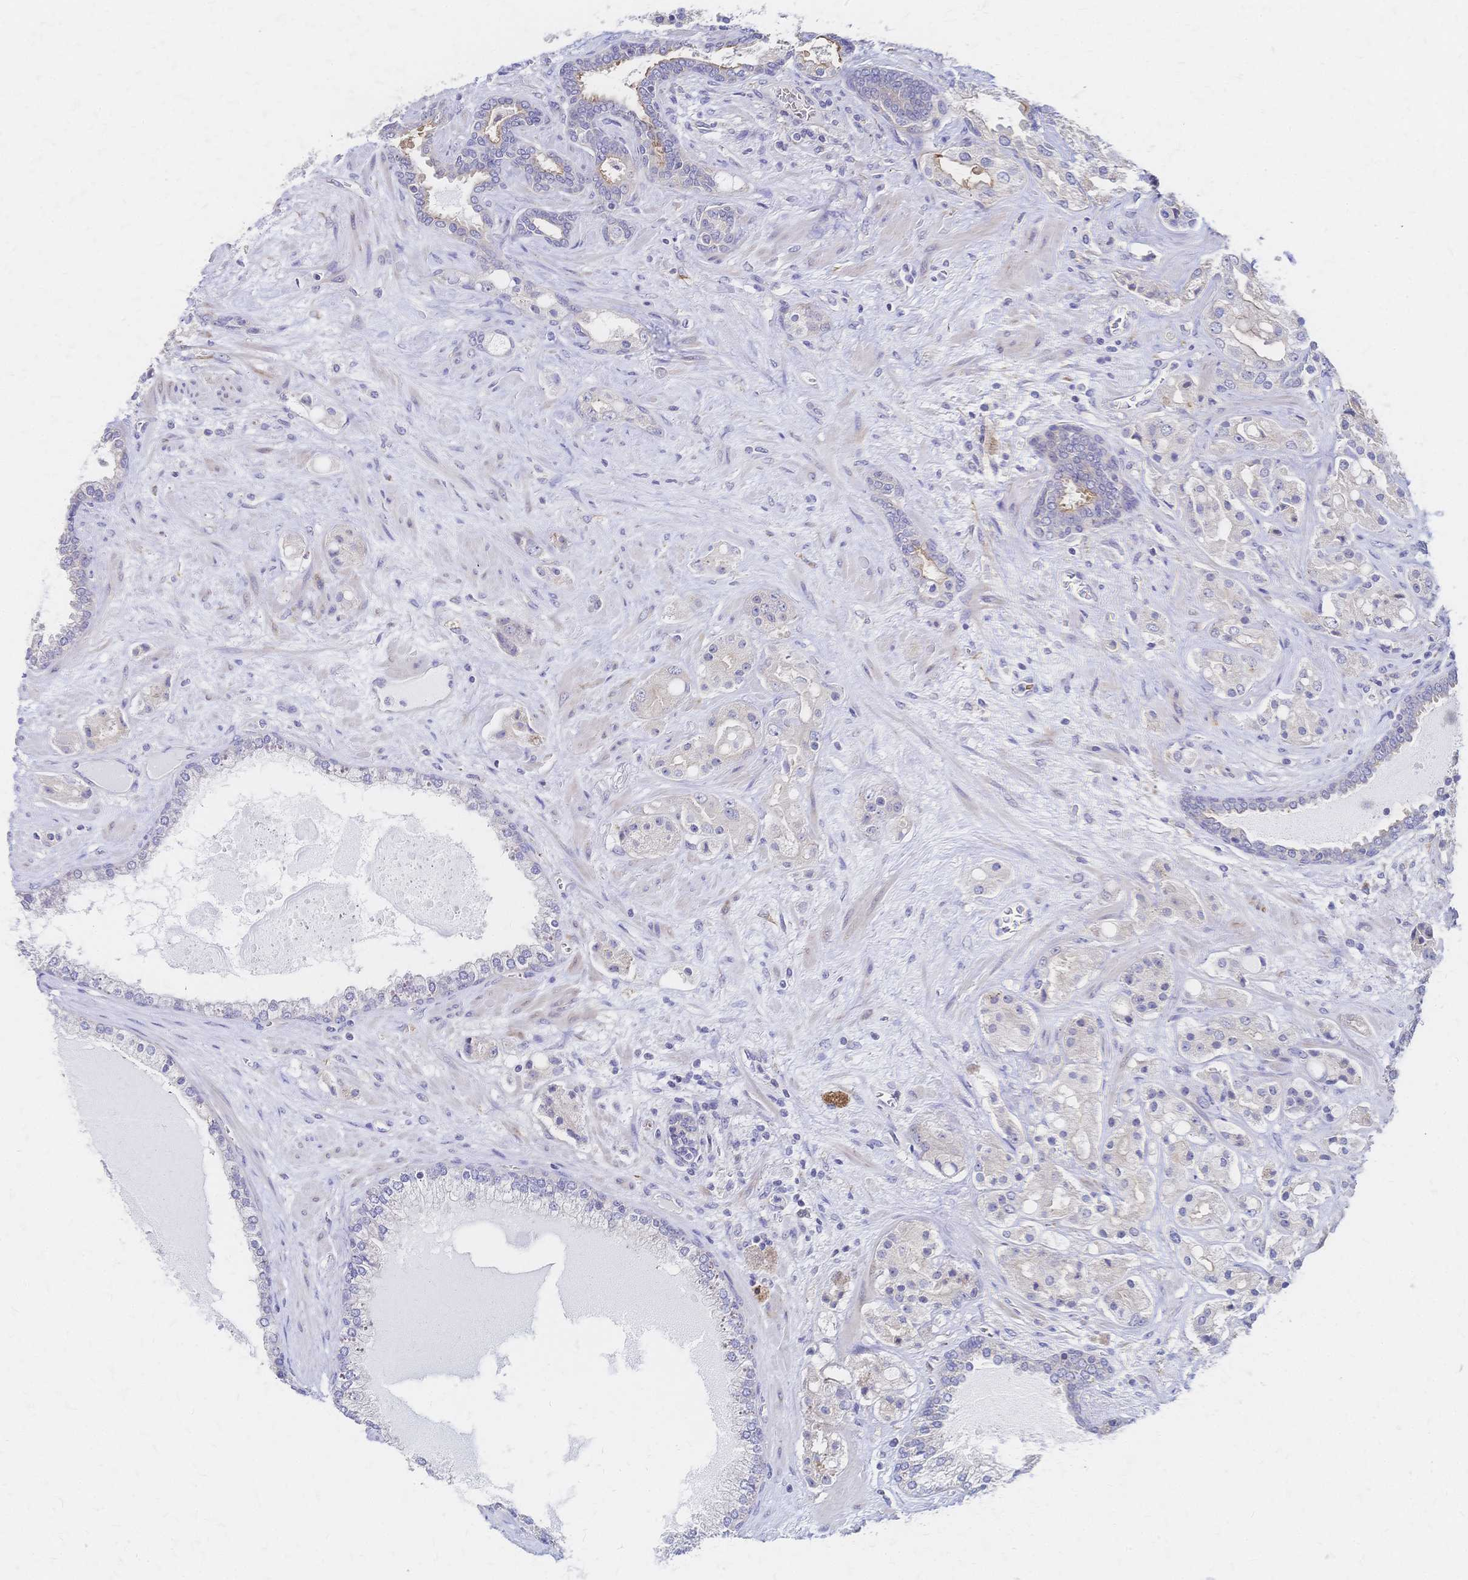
{"staining": {"intensity": "negative", "quantity": "none", "location": "none"}, "tissue": "prostate cancer", "cell_type": "Tumor cells", "image_type": "cancer", "snomed": [{"axis": "morphology", "description": "Adenocarcinoma, High grade"}, {"axis": "topography", "description": "Prostate"}], "caption": "This is an immunohistochemistry micrograph of prostate cancer. There is no staining in tumor cells.", "gene": "SLC5A1", "patient": {"sex": "male", "age": 67}}